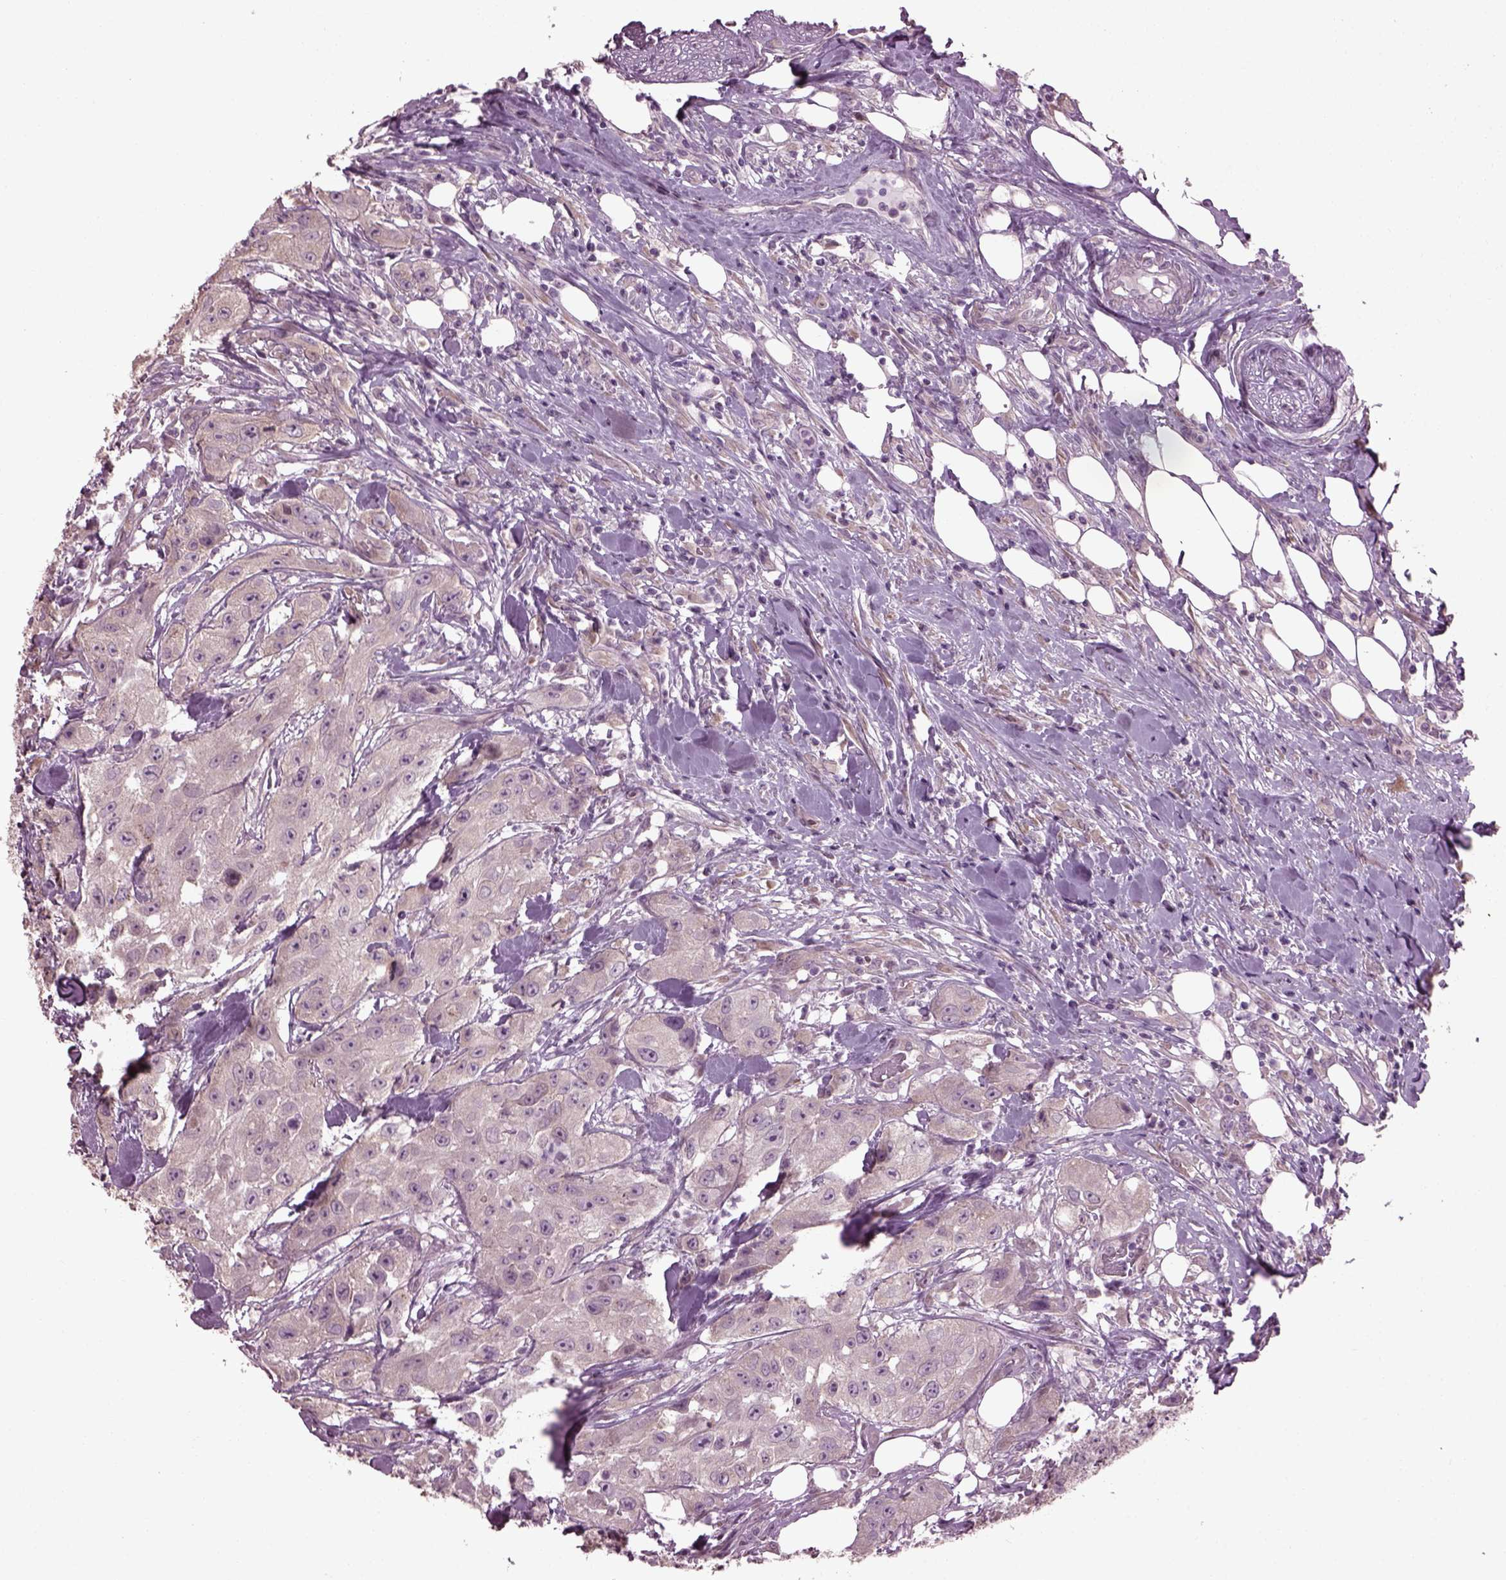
{"staining": {"intensity": "negative", "quantity": "none", "location": "none"}, "tissue": "urothelial cancer", "cell_type": "Tumor cells", "image_type": "cancer", "snomed": [{"axis": "morphology", "description": "Urothelial carcinoma, High grade"}, {"axis": "topography", "description": "Urinary bladder"}], "caption": "This is an immunohistochemistry (IHC) micrograph of urothelial carcinoma (high-grade). There is no expression in tumor cells.", "gene": "CABP5", "patient": {"sex": "male", "age": 79}}